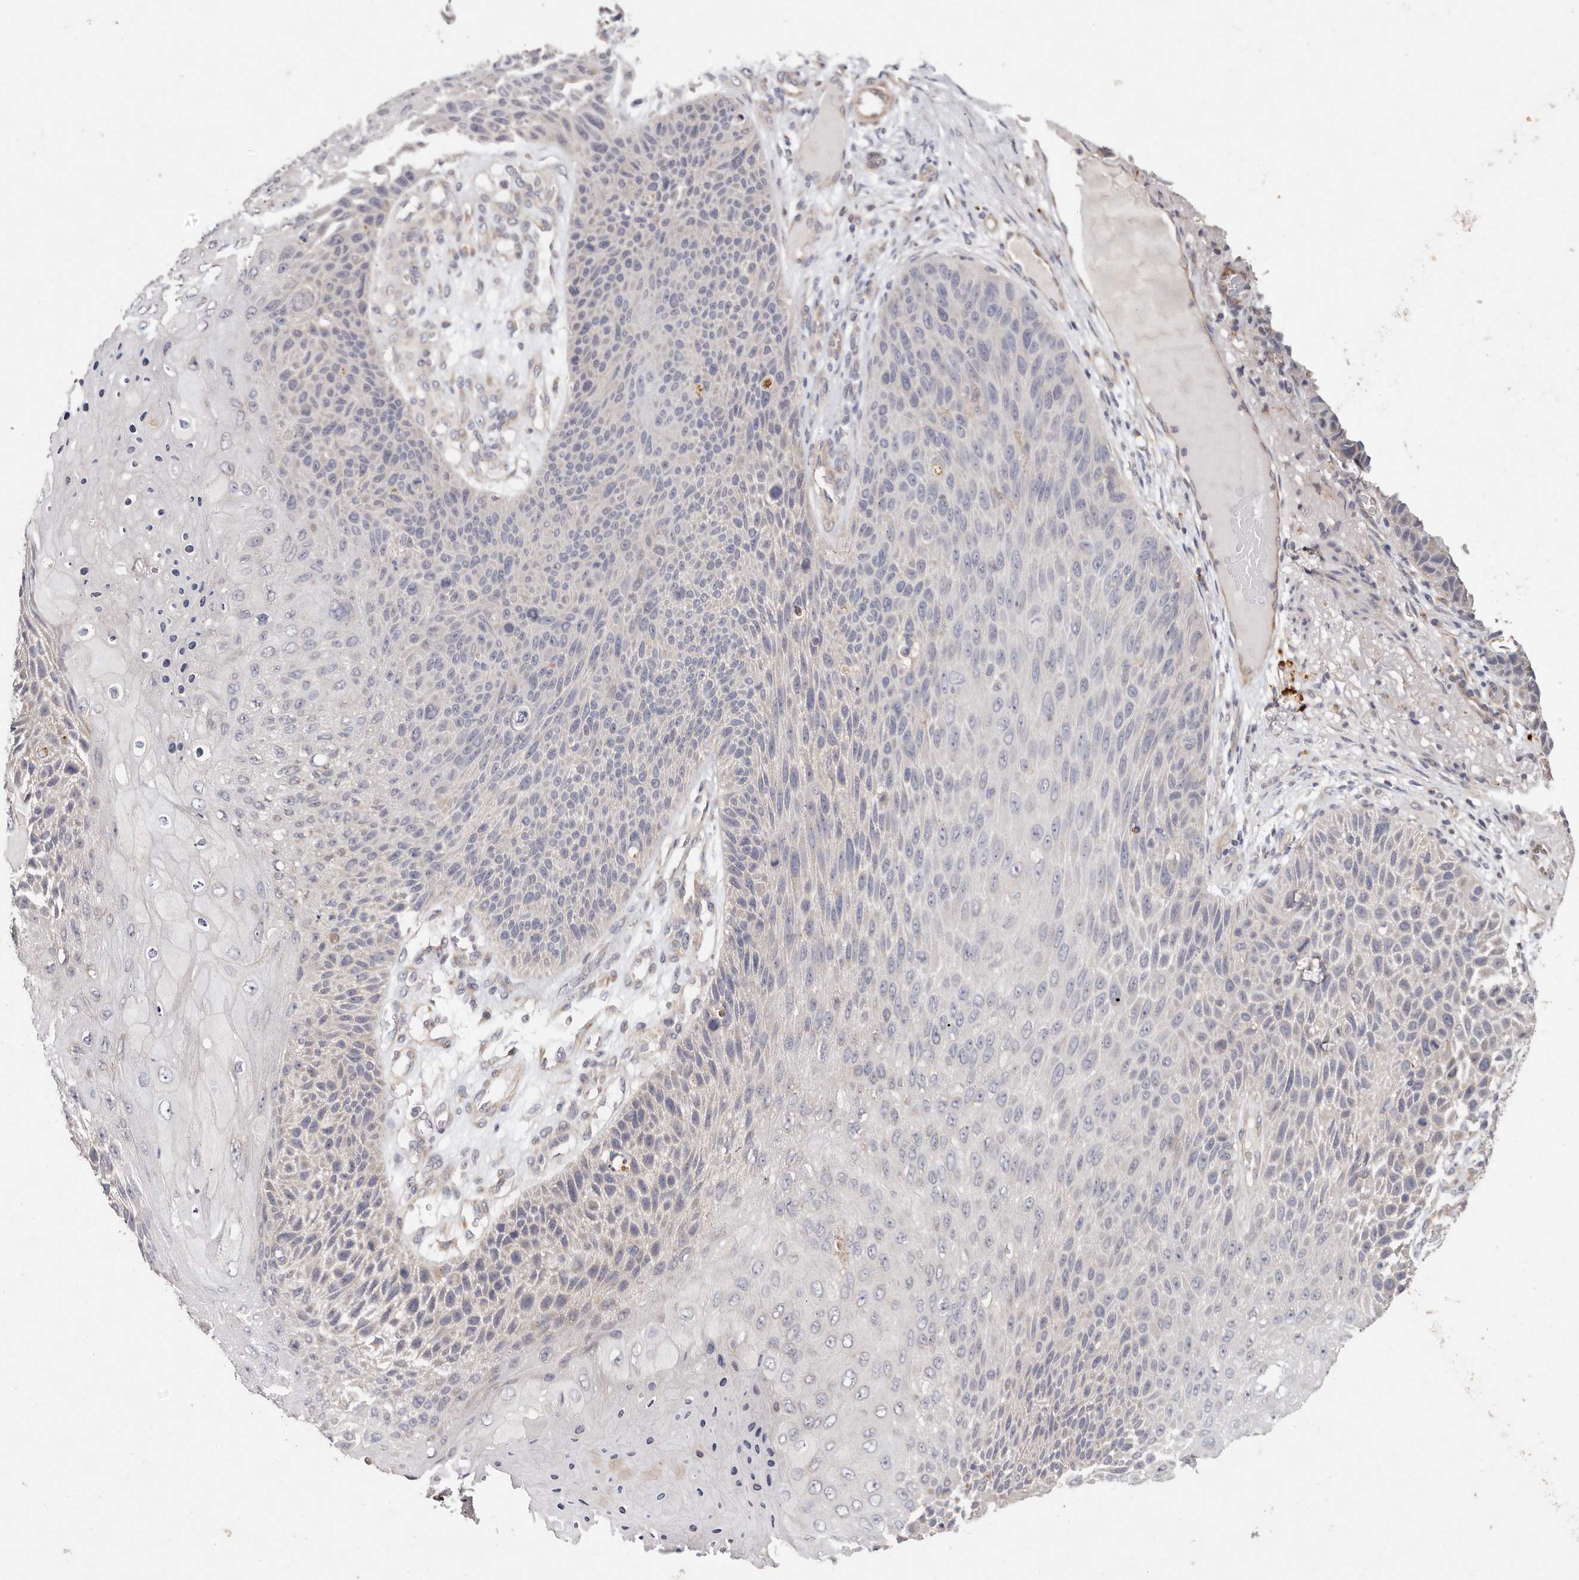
{"staining": {"intensity": "negative", "quantity": "none", "location": "none"}, "tissue": "skin cancer", "cell_type": "Tumor cells", "image_type": "cancer", "snomed": [{"axis": "morphology", "description": "Squamous cell carcinoma, NOS"}, {"axis": "topography", "description": "Skin"}], "caption": "A micrograph of skin squamous cell carcinoma stained for a protein exhibits no brown staining in tumor cells.", "gene": "THBS3", "patient": {"sex": "female", "age": 88}}